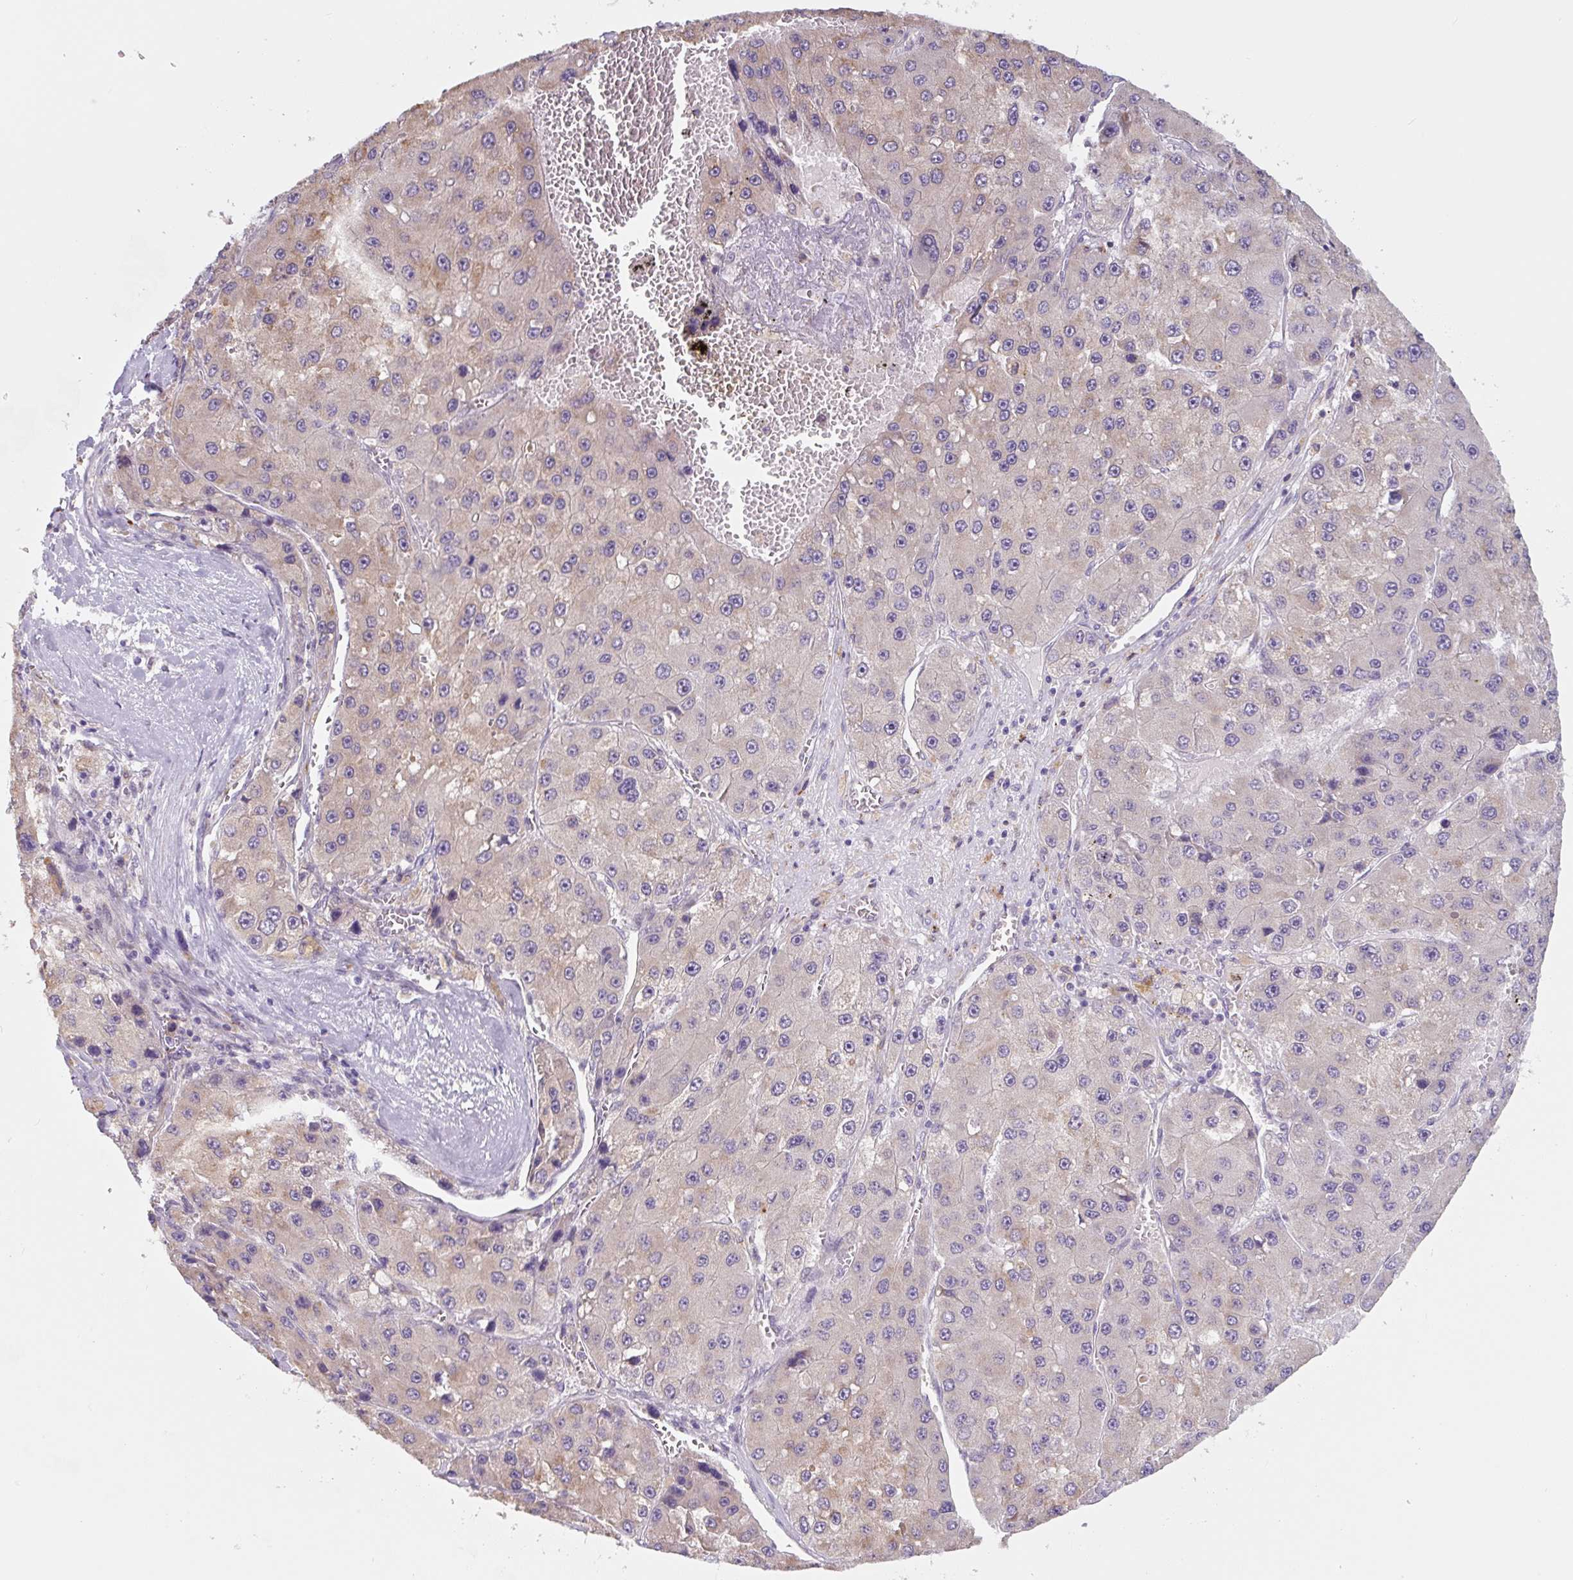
{"staining": {"intensity": "weak", "quantity": "<25%", "location": "cytoplasmic/membranous"}, "tissue": "liver cancer", "cell_type": "Tumor cells", "image_type": "cancer", "snomed": [{"axis": "morphology", "description": "Carcinoma, Hepatocellular, NOS"}, {"axis": "topography", "description": "Liver"}], "caption": "Tumor cells are negative for protein expression in human hepatocellular carcinoma (liver).", "gene": "ASRGL1", "patient": {"sex": "female", "age": 73}}